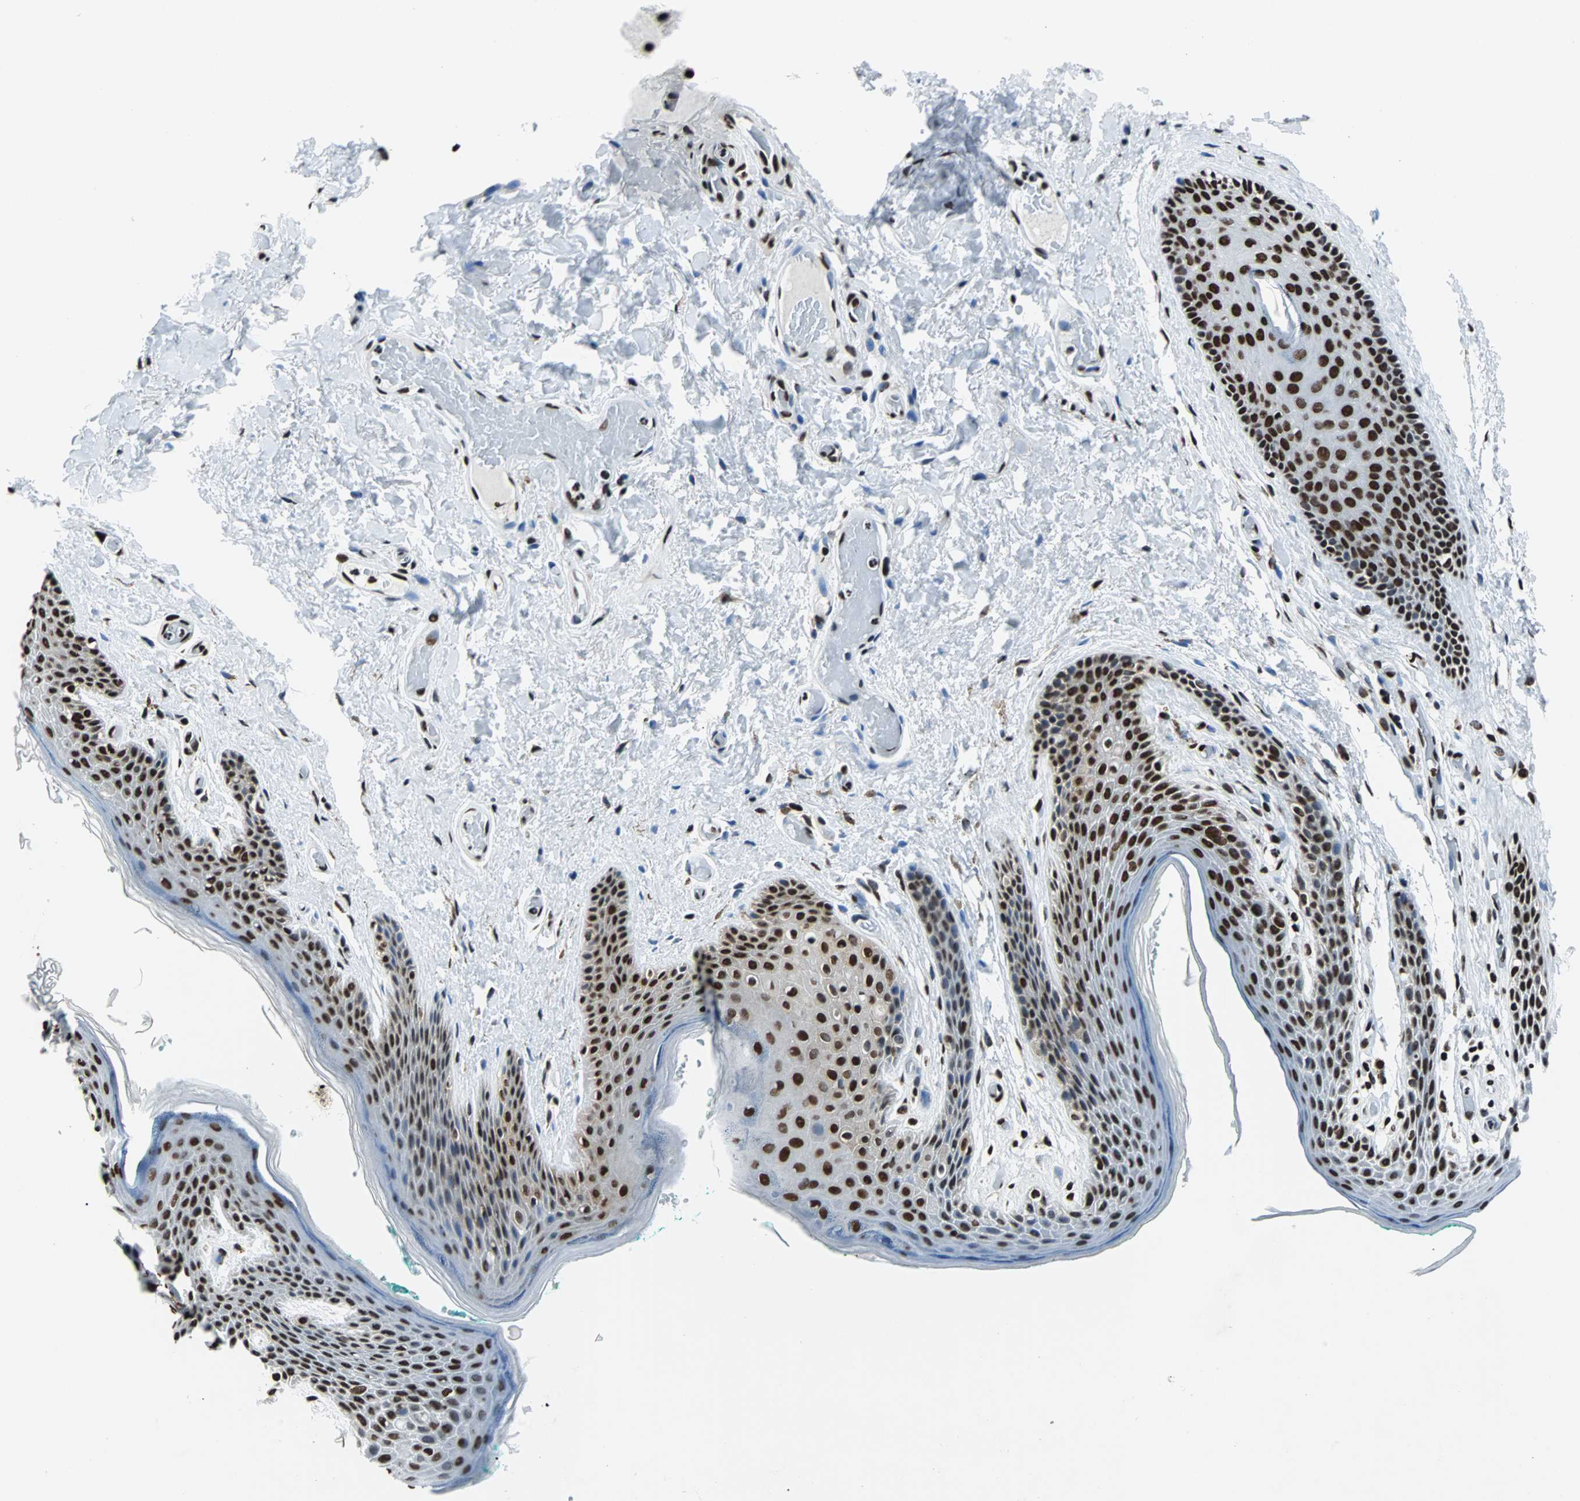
{"staining": {"intensity": "strong", "quantity": ">75%", "location": "nuclear"}, "tissue": "skin", "cell_type": "Epidermal cells", "image_type": "normal", "snomed": [{"axis": "morphology", "description": "Normal tissue, NOS"}, {"axis": "topography", "description": "Anal"}], "caption": "Protein staining of normal skin reveals strong nuclear positivity in approximately >75% of epidermal cells.", "gene": "FUBP1", "patient": {"sex": "male", "age": 74}}